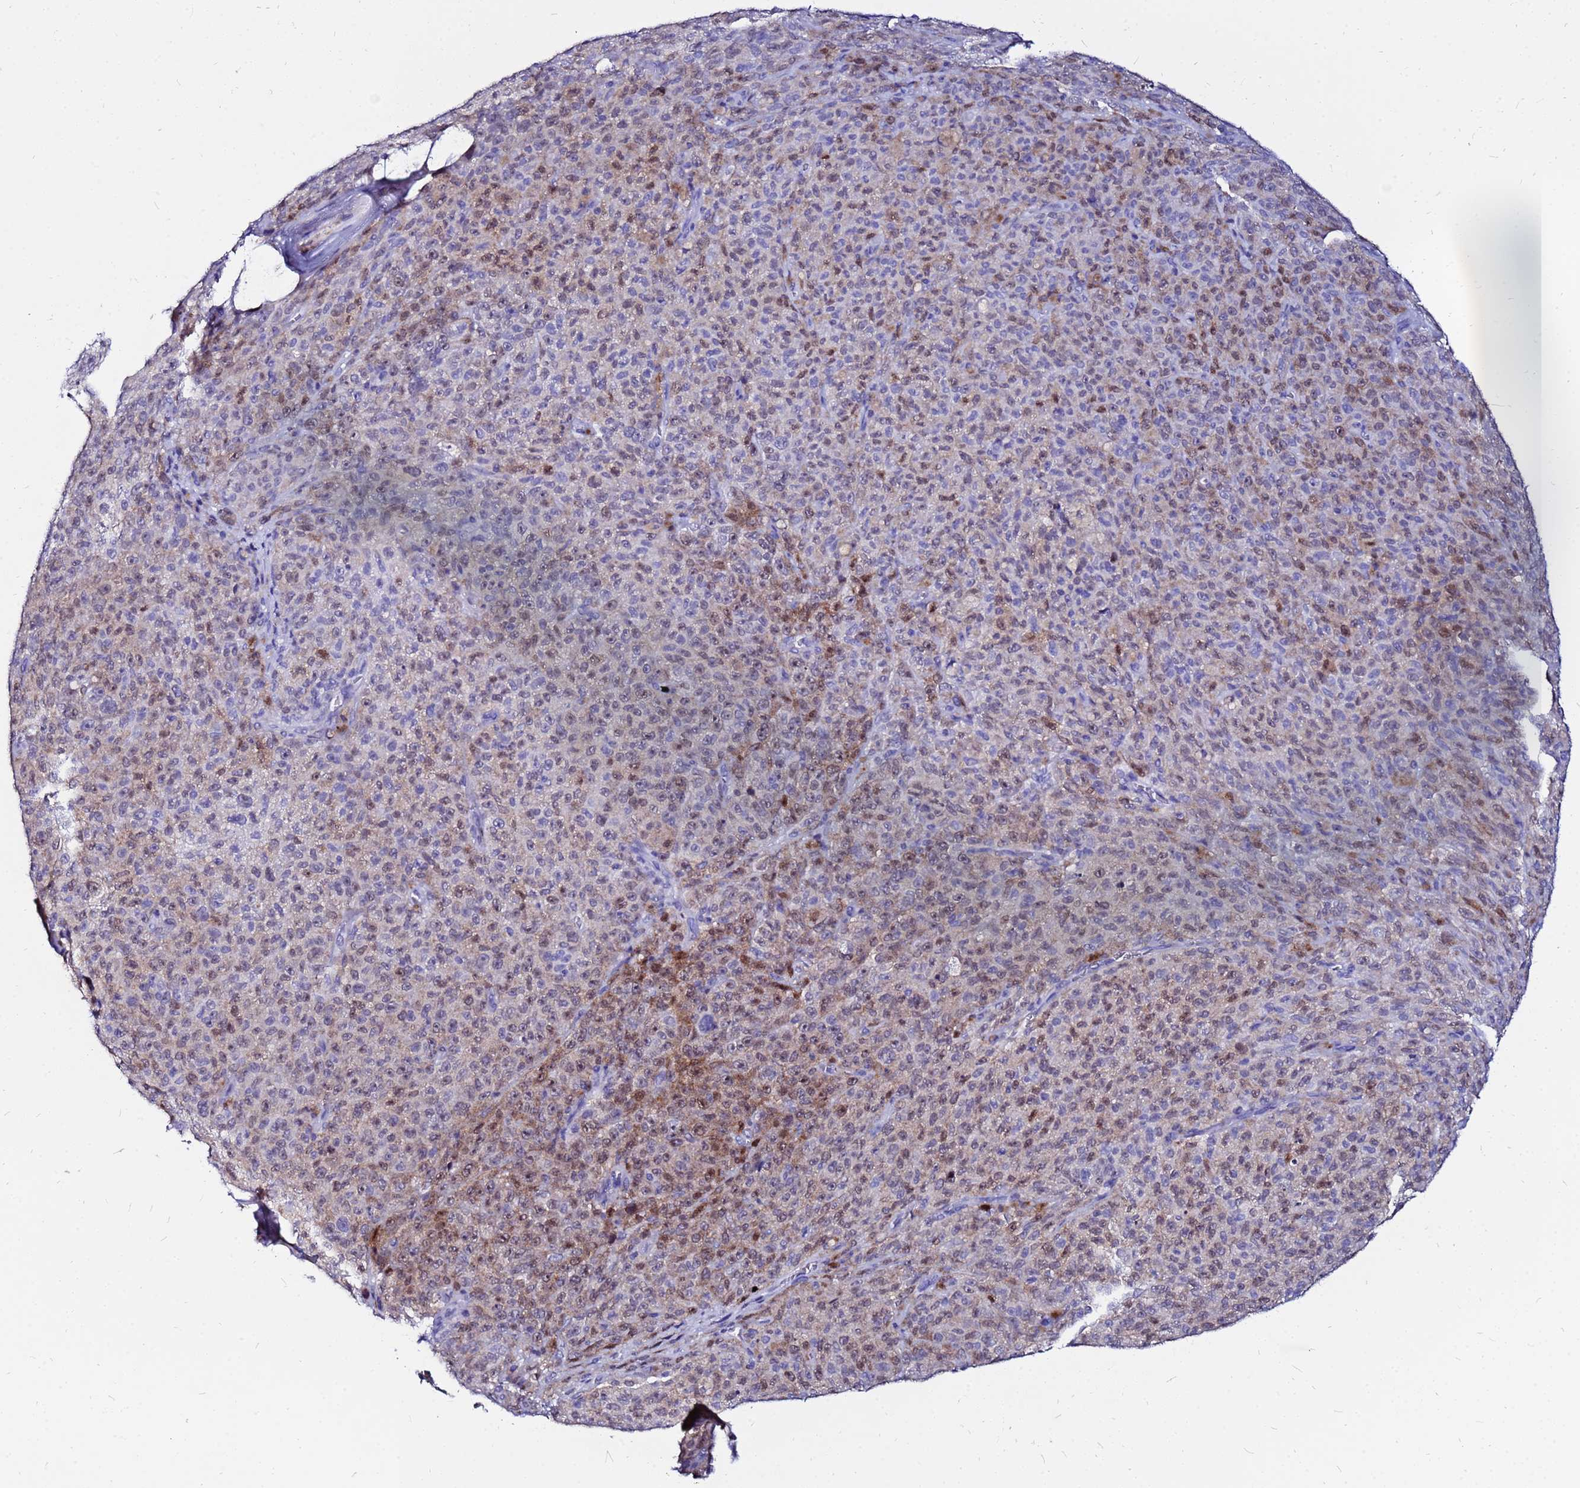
{"staining": {"intensity": "weak", "quantity": "25%-75%", "location": "cytoplasmic/membranous,nuclear"}, "tissue": "melanoma", "cell_type": "Tumor cells", "image_type": "cancer", "snomed": [{"axis": "morphology", "description": "Malignant melanoma, NOS"}, {"axis": "topography", "description": "Skin"}], "caption": "An image of human malignant melanoma stained for a protein displays weak cytoplasmic/membranous and nuclear brown staining in tumor cells. (DAB (3,3'-diaminobenzidine) IHC with brightfield microscopy, high magnification).", "gene": "PPP1R14C", "patient": {"sex": "female", "age": 82}}